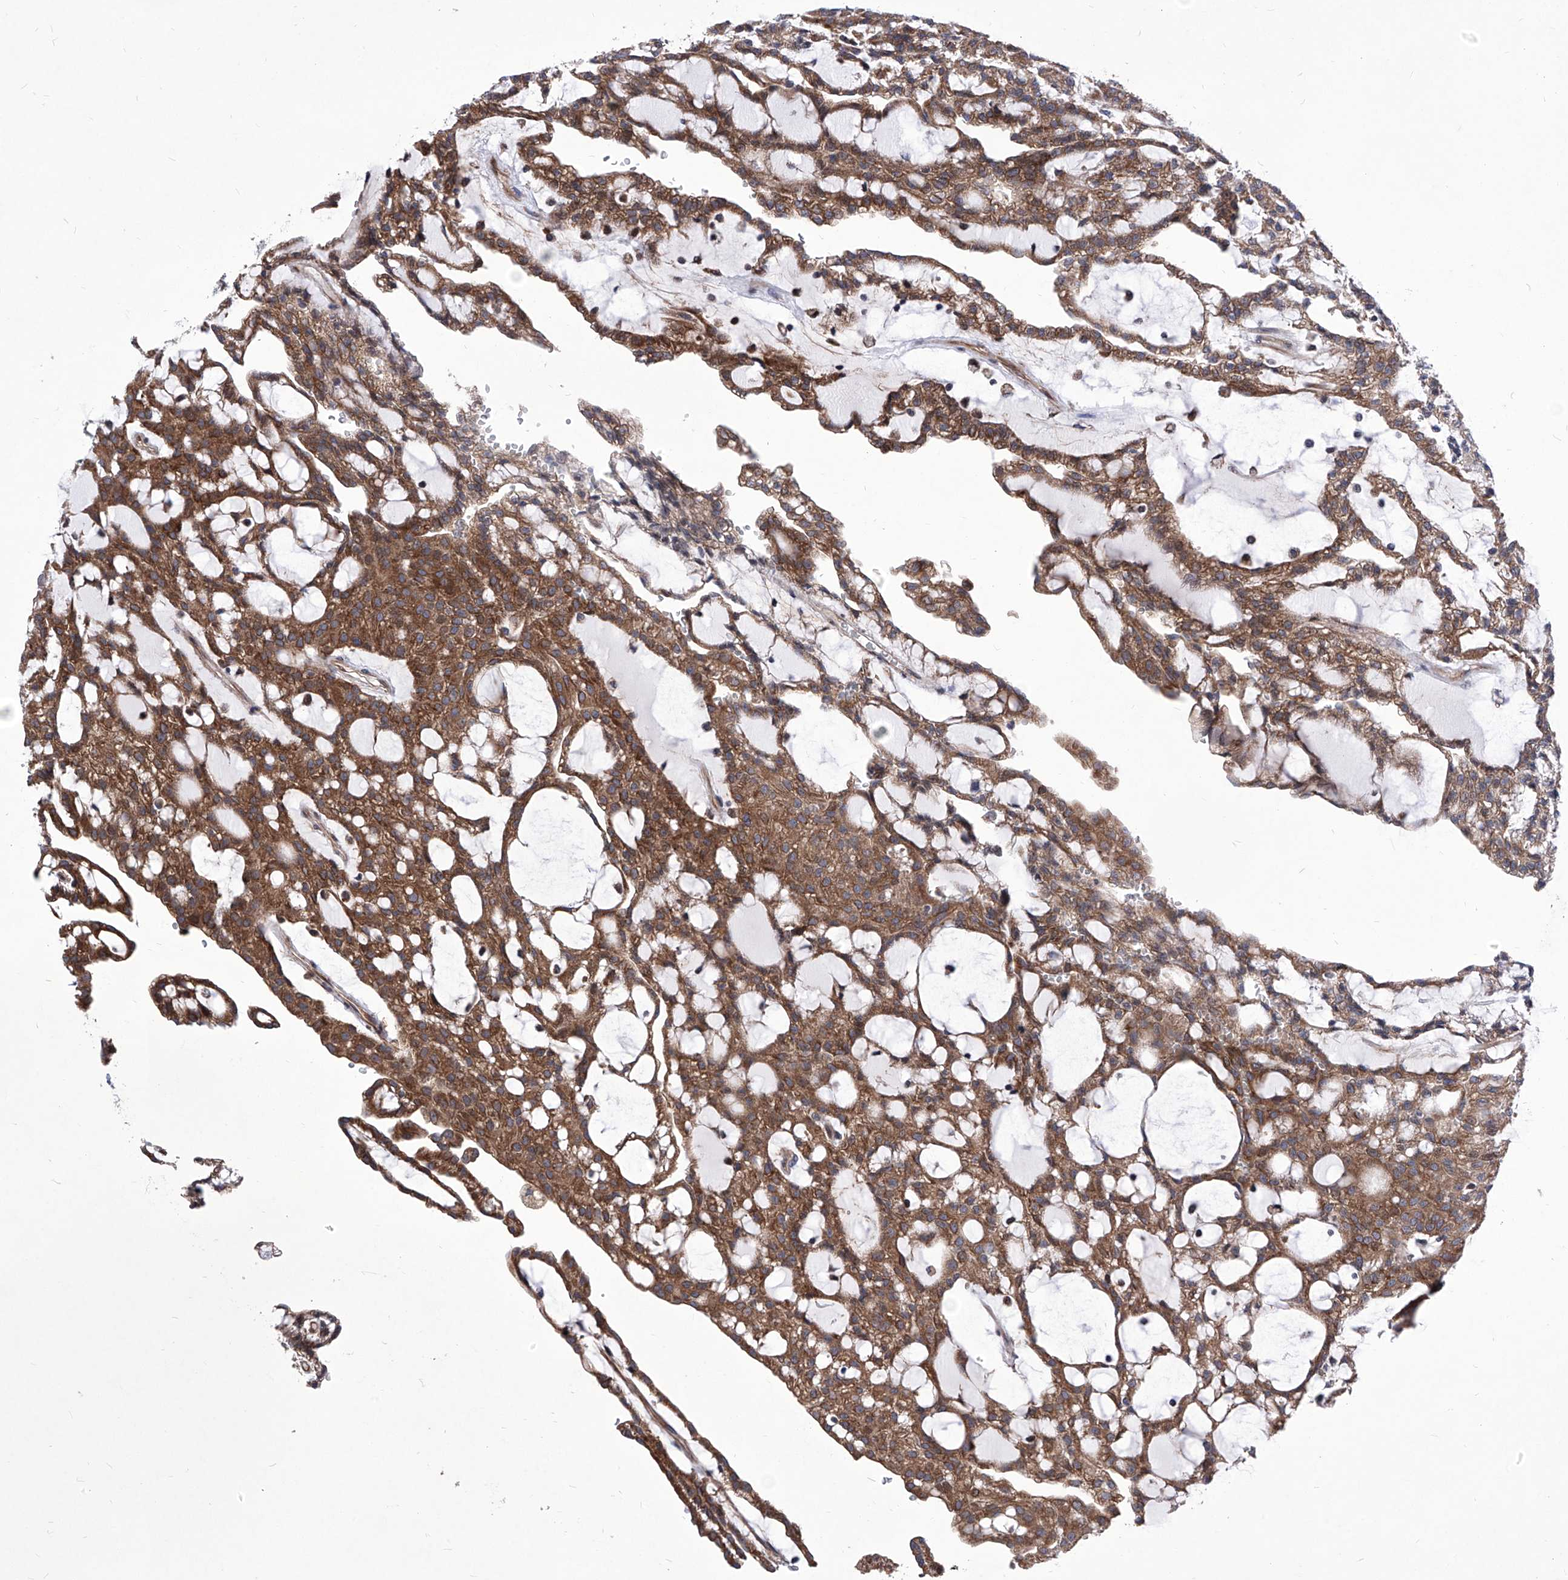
{"staining": {"intensity": "moderate", "quantity": ">75%", "location": "cytoplasmic/membranous"}, "tissue": "renal cancer", "cell_type": "Tumor cells", "image_type": "cancer", "snomed": [{"axis": "morphology", "description": "Adenocarcinoma, NOS"}, {"axis": "topography", "description": "Kidney"}], "caption": "Human renal cancer stained for a protein (brown) demonstrates moderate cytoplasmic/membranous positive staining in approximately >75% of tumor cells.", "gene": "KTI12", "patient": {"sex": "male", "age": 63}}